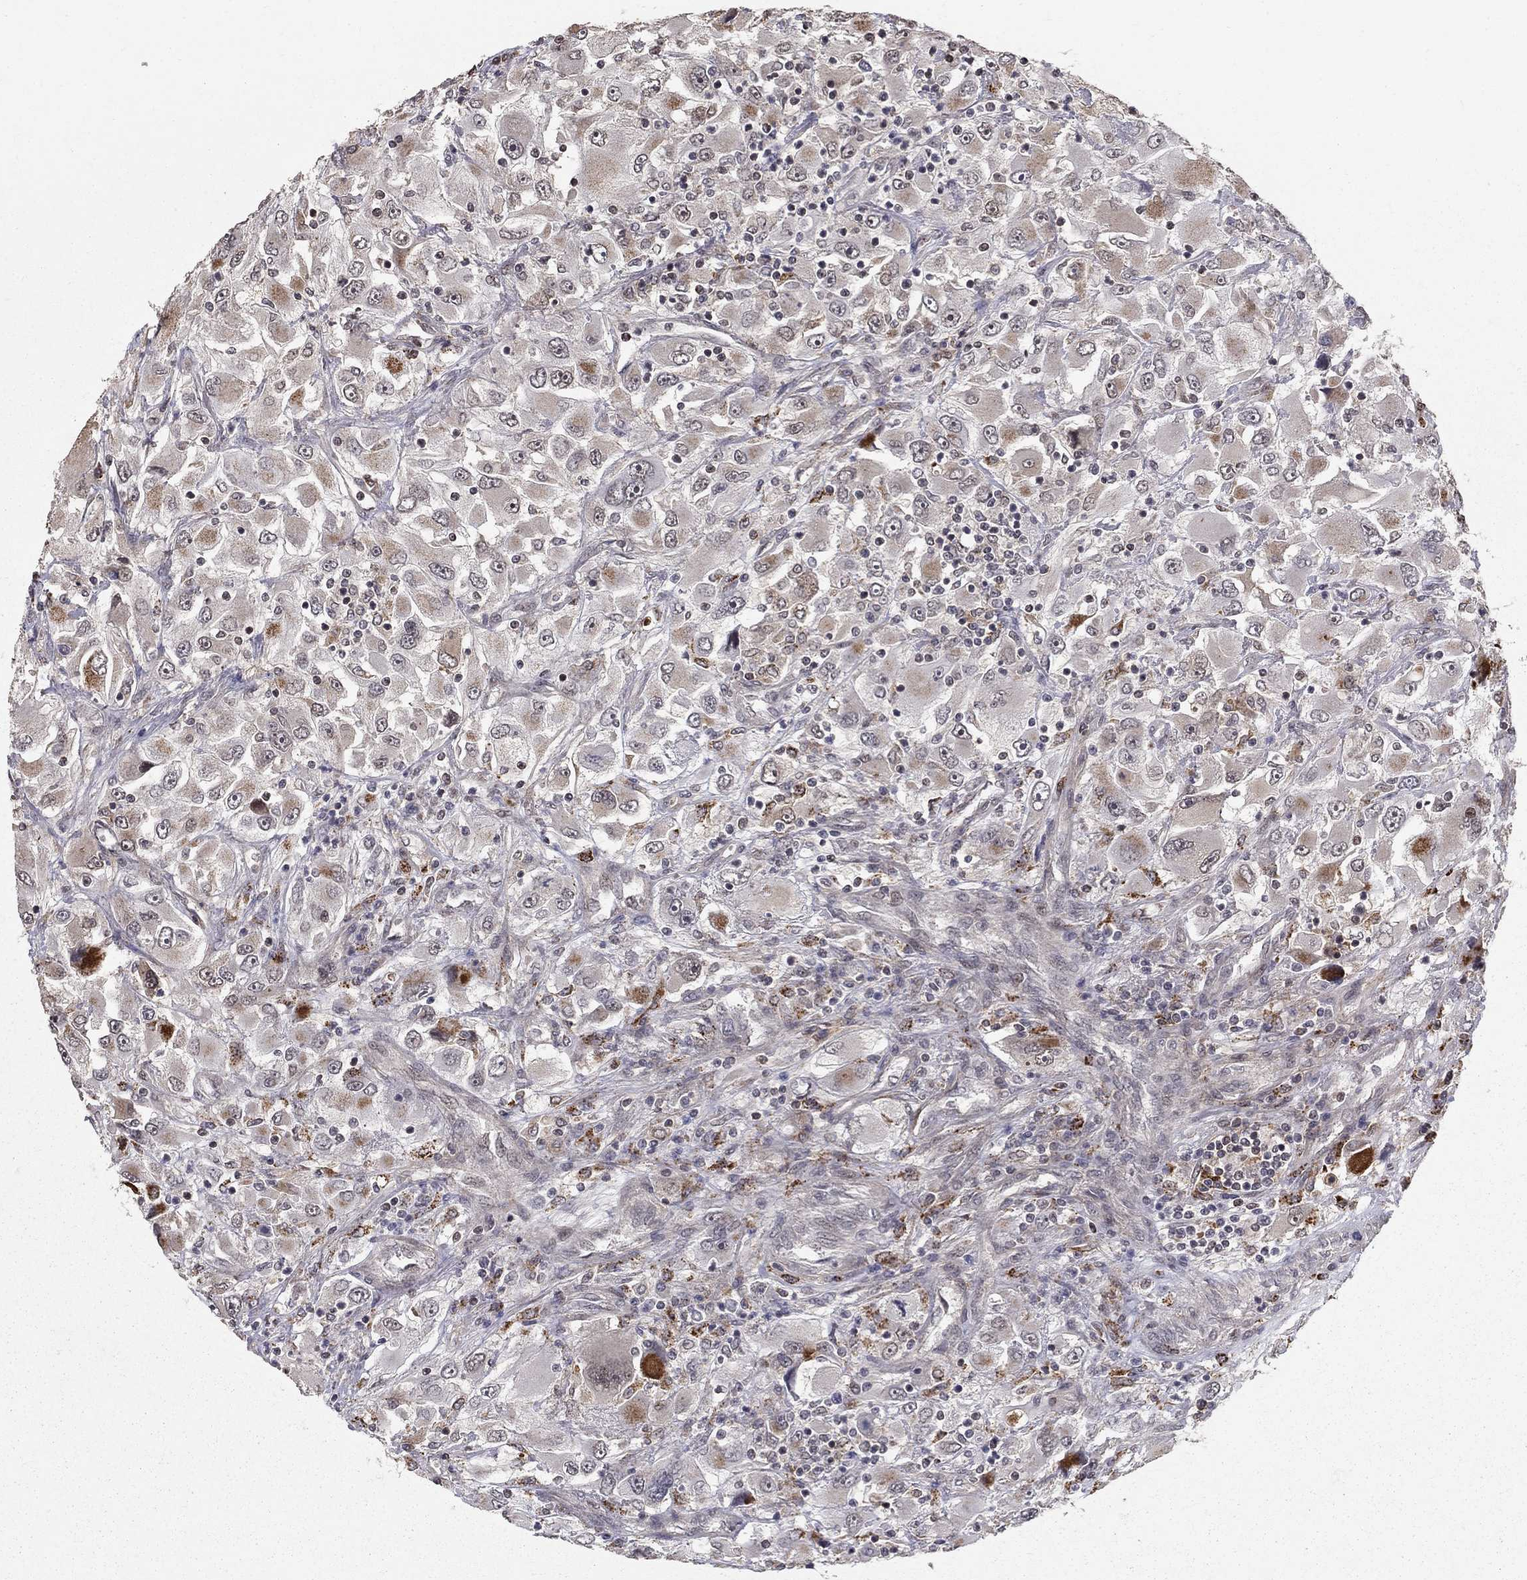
{"staining": {"intensity": "strong", "quantity": ">75%", "location": "cytoplasmic/membranous"}, "tissue": "renal cancer", "cell_type": "Tumor cells", "image_type": "cancer", "snomed": [{"axis": "morphology", "description": "Adenocarcinoma, NOS"}, {"axis": "topography", "description": "Kidney"}], "caption": "A micrograph showing strong cytoplasmic/membranous expression in approximately >75% of tumor cells in renal adenocarcinoma, as visualized by brown immunohistochemical staining.", "gene": "ACOT13", "patient": {"sex": "female", "age": 52}}